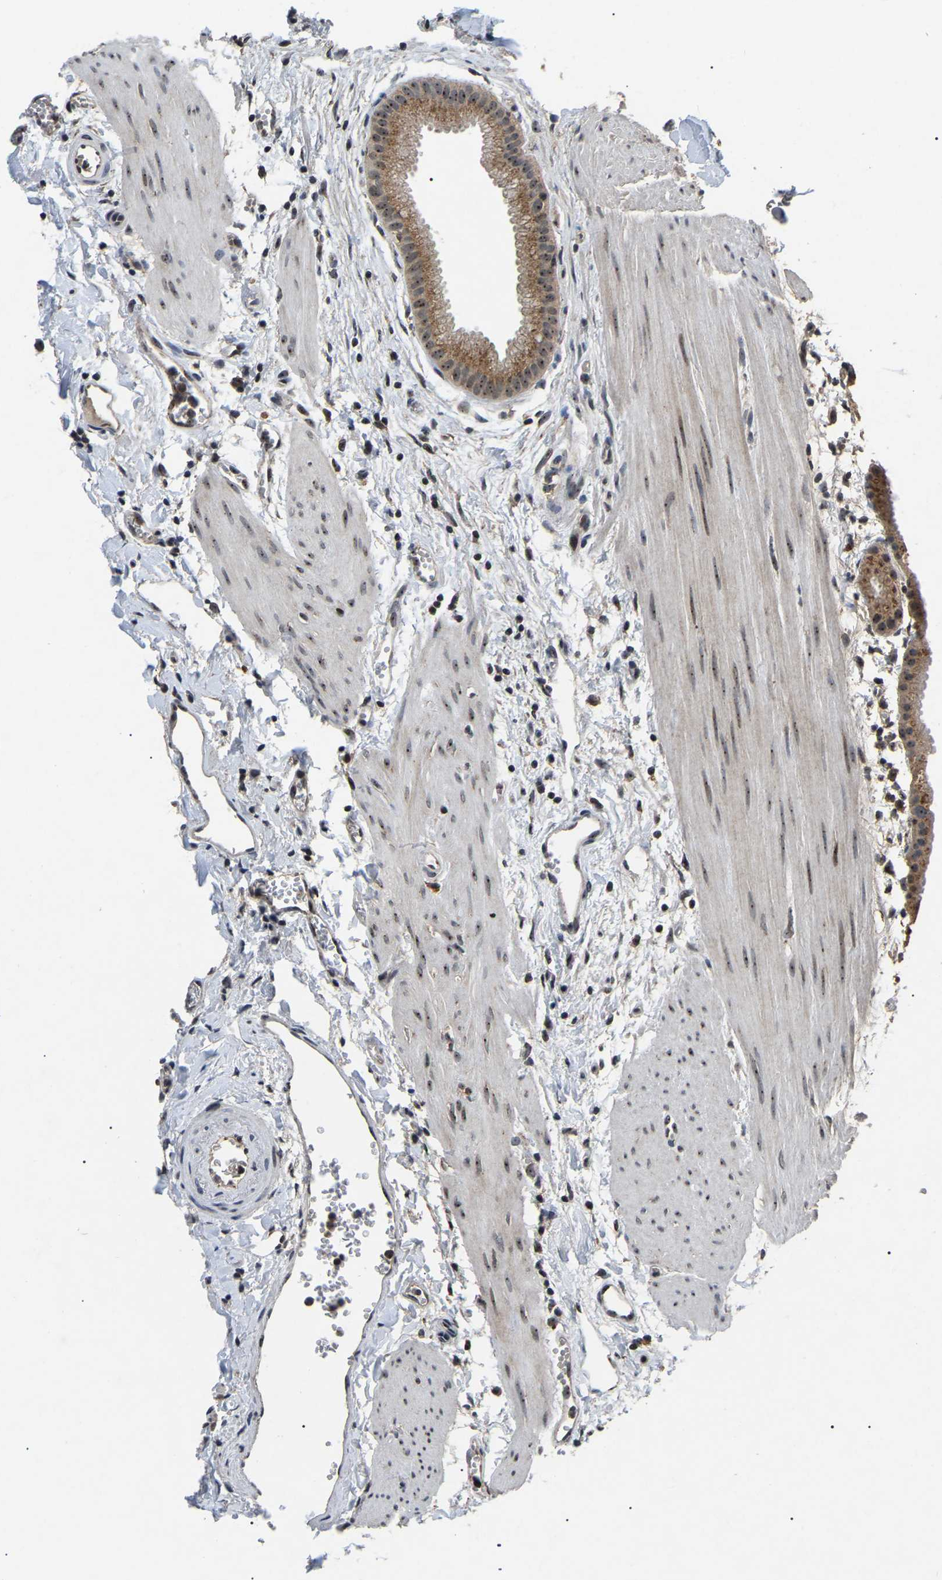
{"staining": {"intensity": "strong", "quantity": ">75%", "location": "cytoplasmic/membranous,nuclear"}, "tissue": "gallbladder", "cell_type": "Glandular cells", "image_type": "normal", "snomed": [{"axis": "morphology", "description": "Normal tissue, NOS"}, {"axis": "topography", "description": "Gallbladder"}], "caption": "An image of gallbladder stained for a protein displays strong cytoplasmic/membranous,nuclear brown staining in glandular cells.", "gene": "RBM28", "patient": {"sex": "female", "age": 64}}